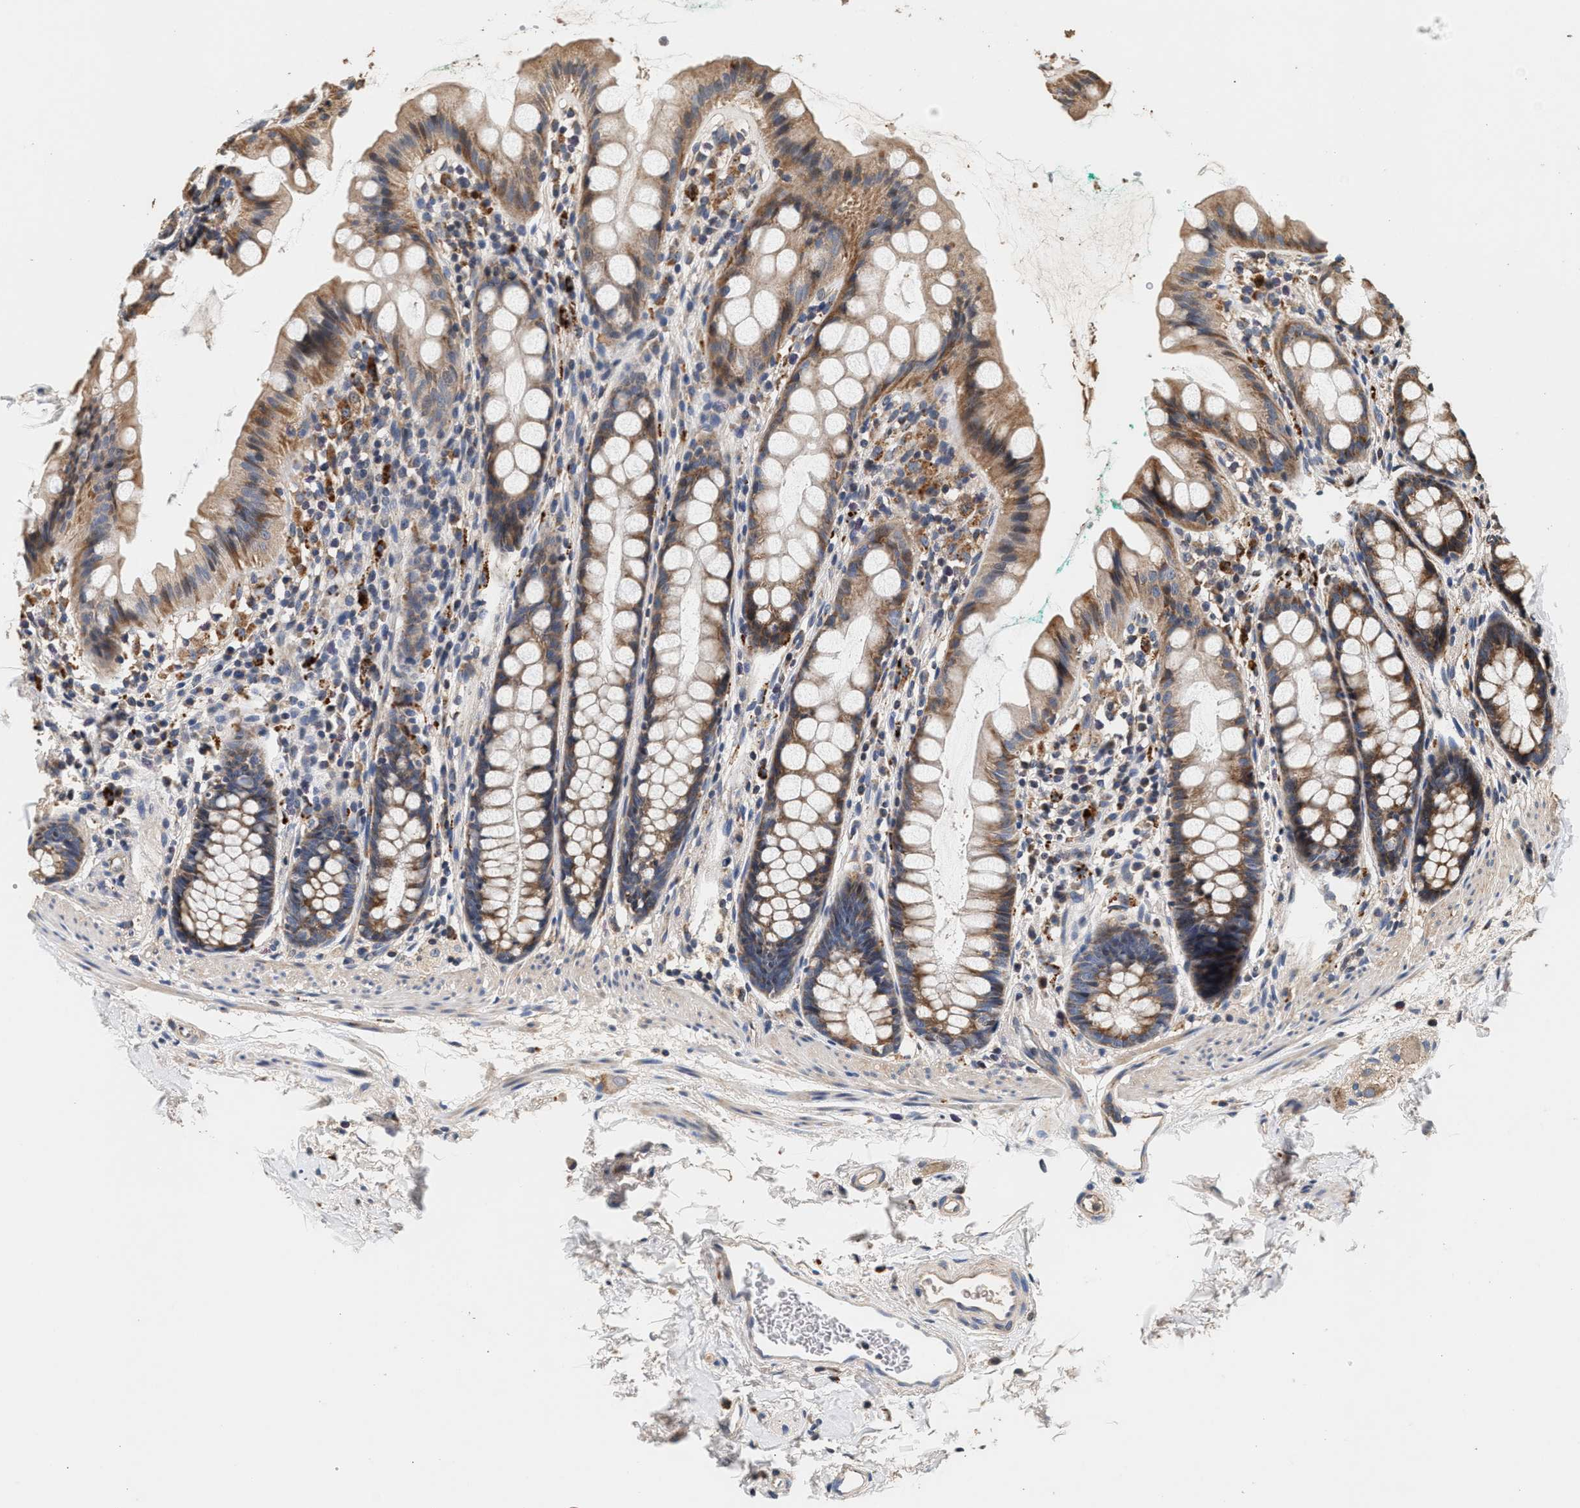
{"staining": {"intensity": "moderate", "quantity": ">75%", "location": "cytoplasmic/membranous"}, "tissue": "rectum", "cell_type": "Glandular cells", "image_type": "normal", "snomed": [{"axis": "morphology", "description": "Normal tissue, NOS"}, {"axis": "topography", "description": "Rectum"}], "caption": "Normal rectum displays moderate cytoplasmic/membranous expression in about >75% of glandular cells (DAB IHC, brown staining for protein, blue staining for nuclei)..", "gene": "PTGR3", "patient": {"sex": "female", "age": 65}}